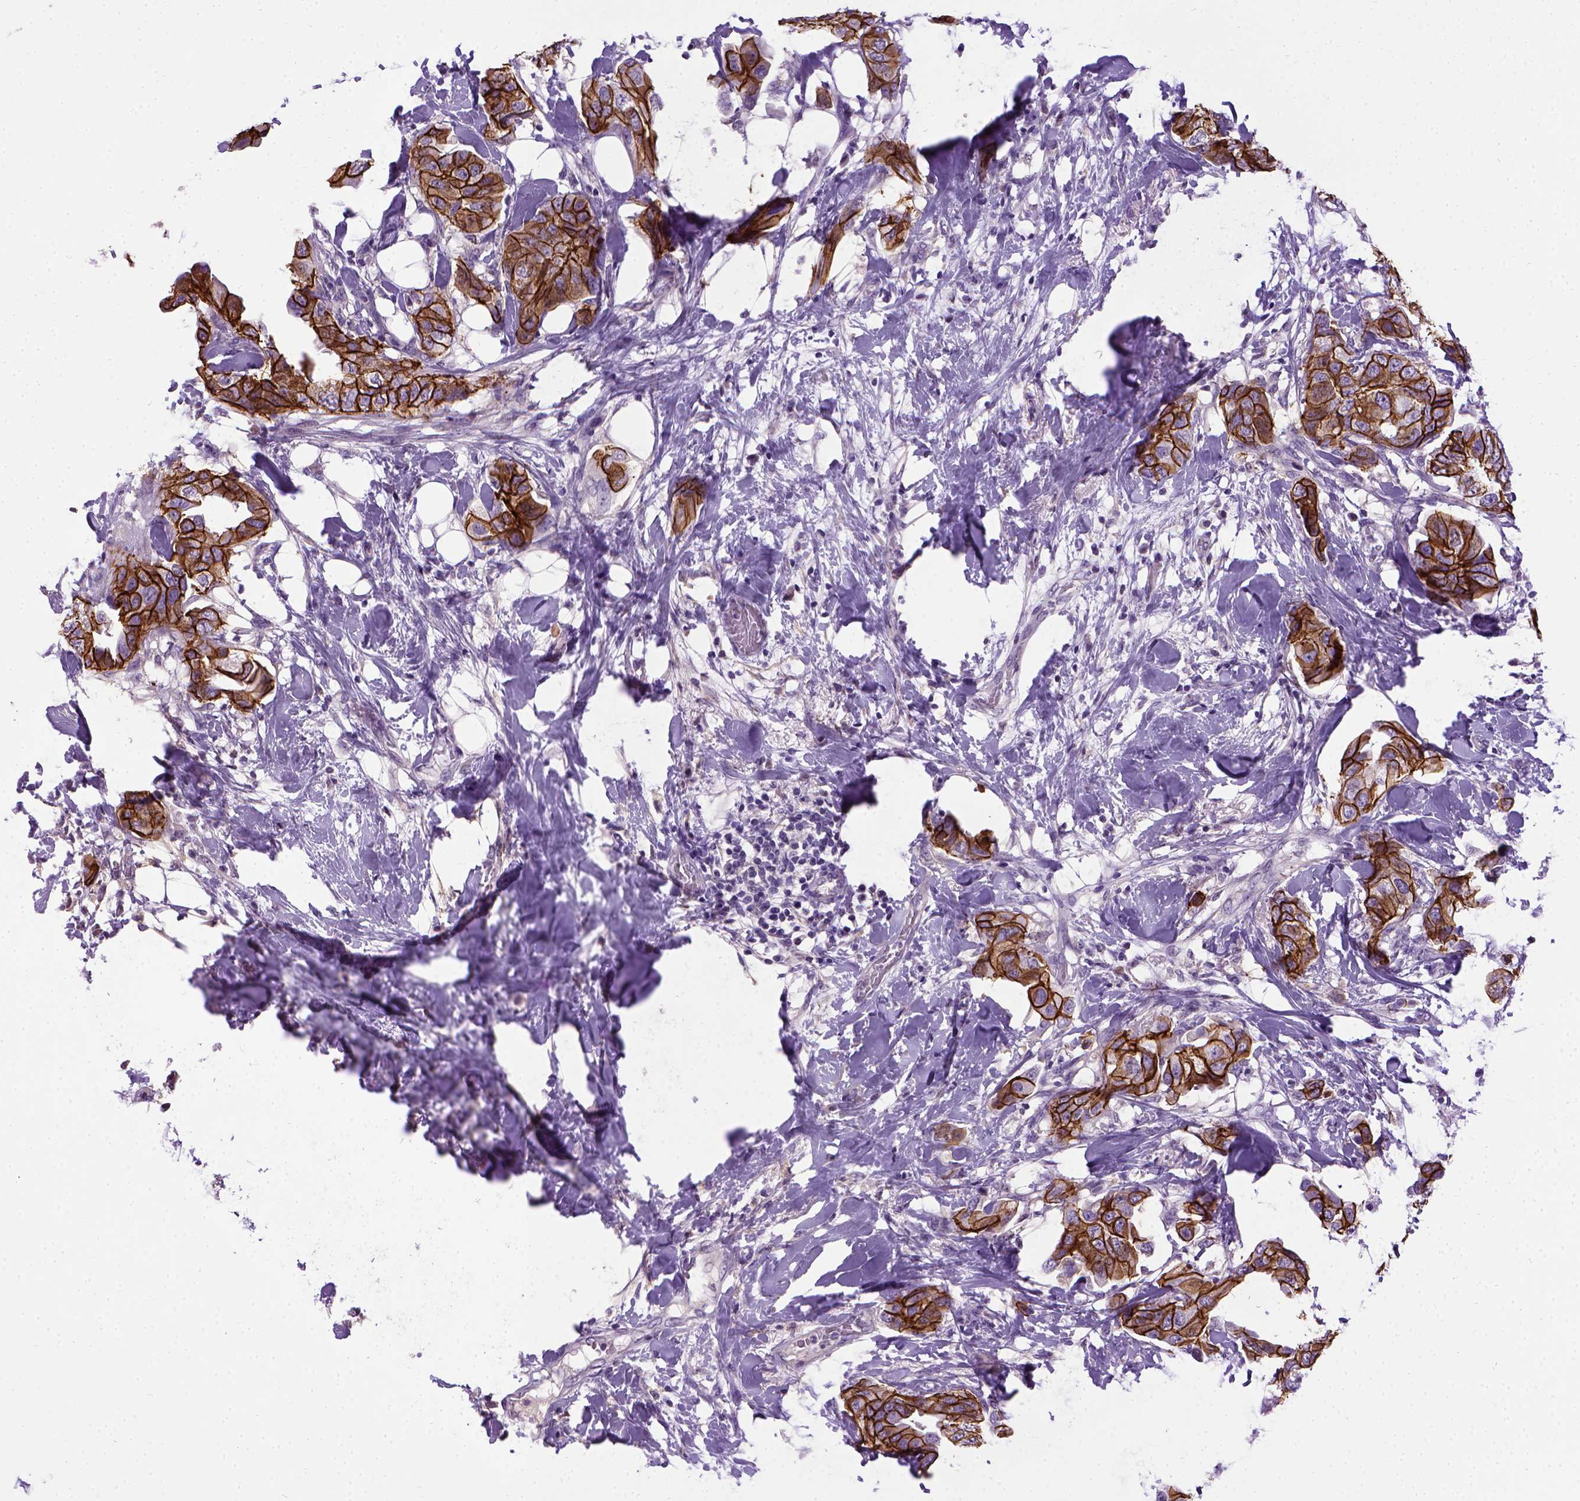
{"staining": {"intensity": "strong", "quantity": ">75%", "location": "cytoplasmic/membranous"}, "tissue": "breast cancer", "cell_type": "Tumor cells", "image_type": "cancer", "snomed": [{"axis": "morphology", "description": "Normal tissue, NOS"}, {"axis": "morphology", "description": "Duct carcinoma"}, {"axis": "topography", "description": "Breast"}], "caption": "Protein expression analysis of human breast invasive ductal carcinoma reveals strong cytoplasmic/membranous positivity in about >75% of tumor cells.", "gene": "CDH1", "patient": {"sex": "female", "age": 40}}